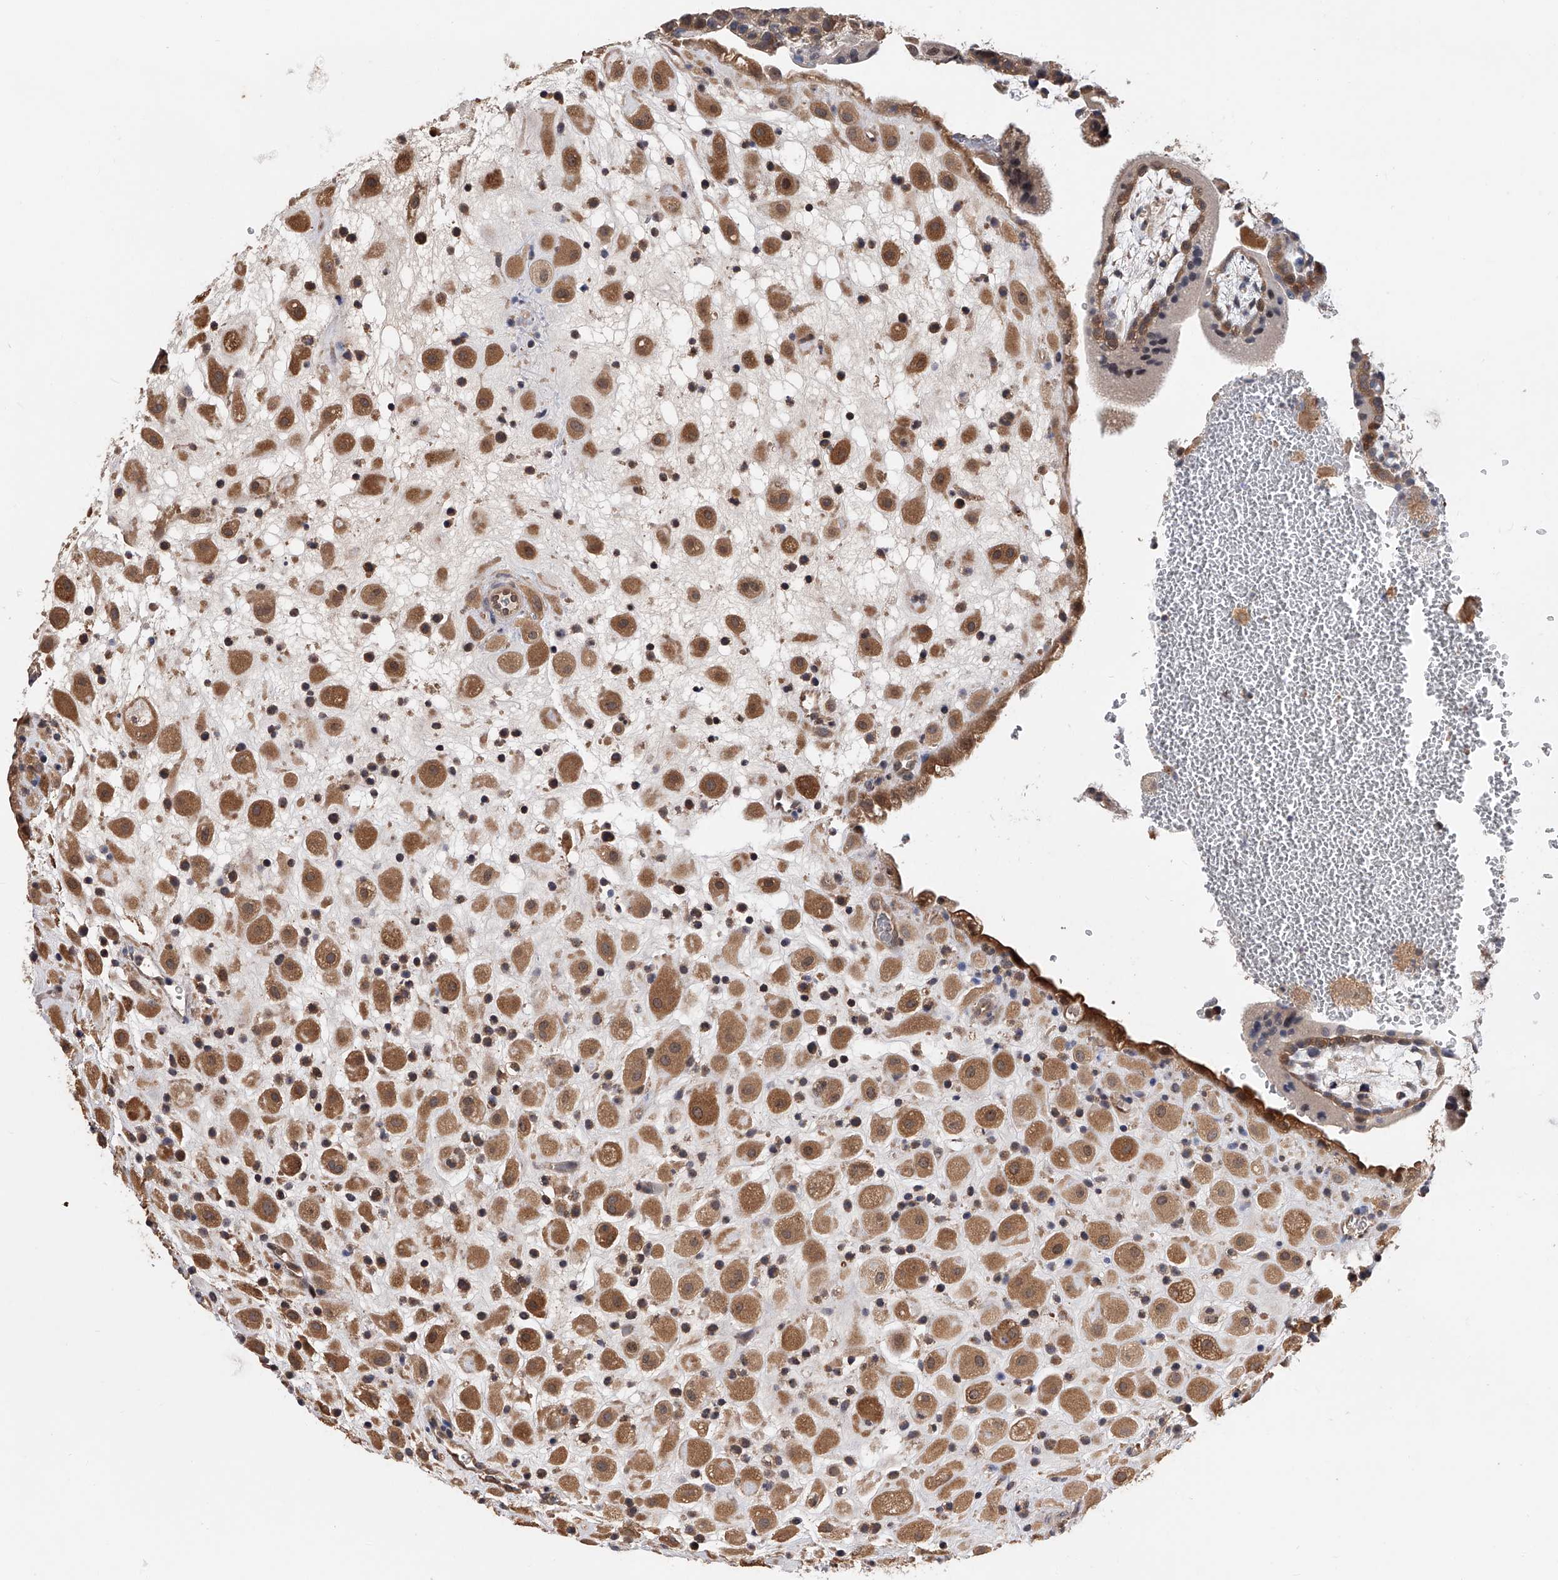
{"staining": {"intensity": "moderate", "quantity": ">75%", "location": "cytoplasmic/membranous"}, "tissue": "placenta", "cell_type": "Decidual cells", "image_type": "normal", "snomed": [{"axis": "morphology", "description": "Normal tissue, NOS"}, {"axis": "topography", "description": "Placenta"}], "caption": "Decidual cells show medium levels of moderate cytoplasmic/membranous staining in about >75% of cells in benign placenta.", "gene": "GMDS", "patient": {"sex": "female", "age": 35}}